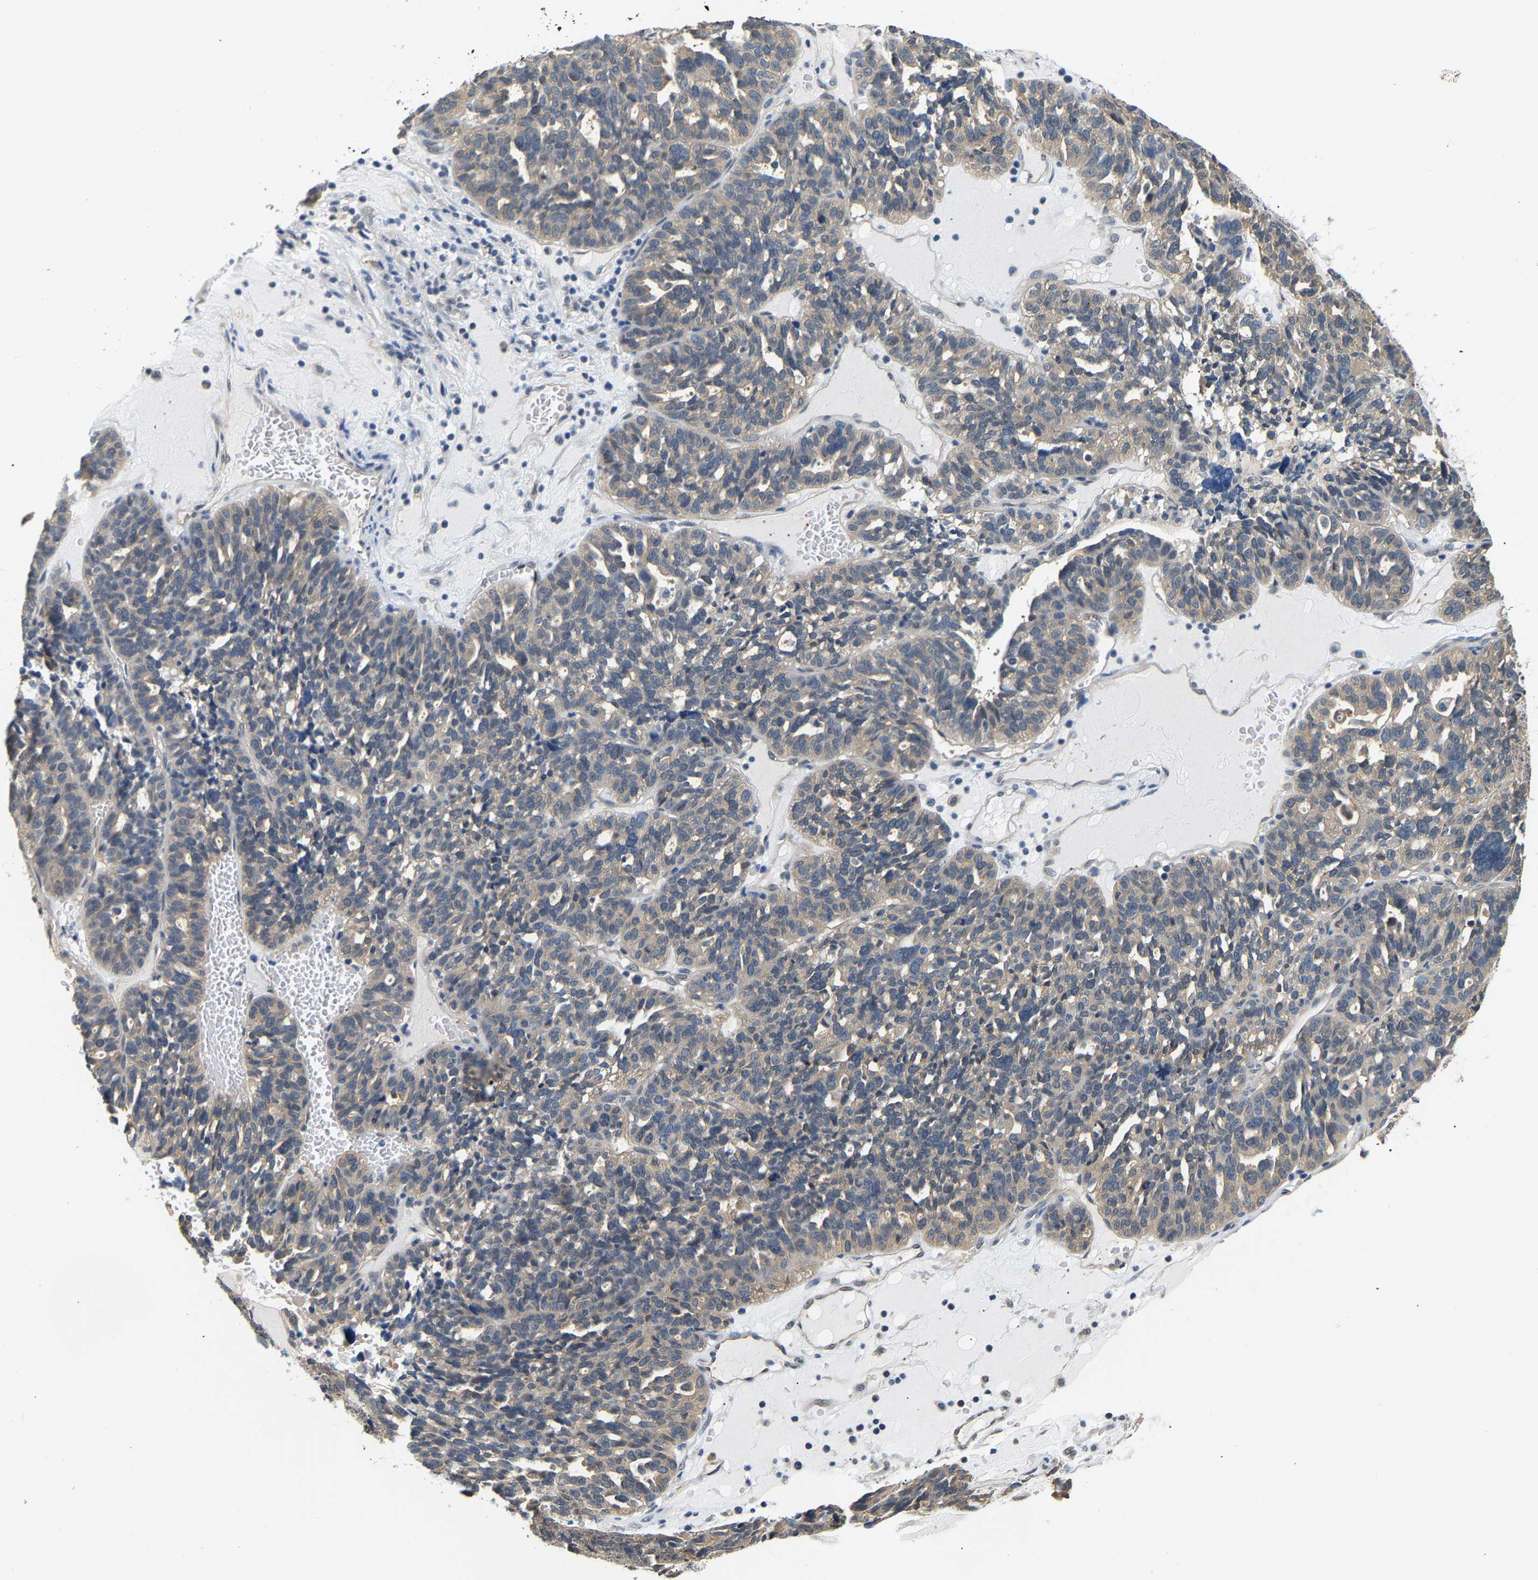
{"staining": {"intensity": "weak", "quantity": ">75%", "location": "cytoplasmic/membranous"}, "tissue": "ovarian cancer", "cell_type": "Tumor cells", "image_type": "cancer", "snomed": [{"axis": "morphology", "description": "Cystadenocarcinoma, serous, NOS"}, {"axis": "topography", "description": "Ovary"}], "caption": "A low amount of weak cytoplasmic/membranous expression is identified in about >75% of tumor cells in ovarian serous cystadenocarcinoma tissue. (Stains: DAB in brown, nuclei in blue, Microscopy: brightfield microscopy at high magnification).", "gene": "ARHGEF12", "patient": {"sex": "female", "age": 59}}